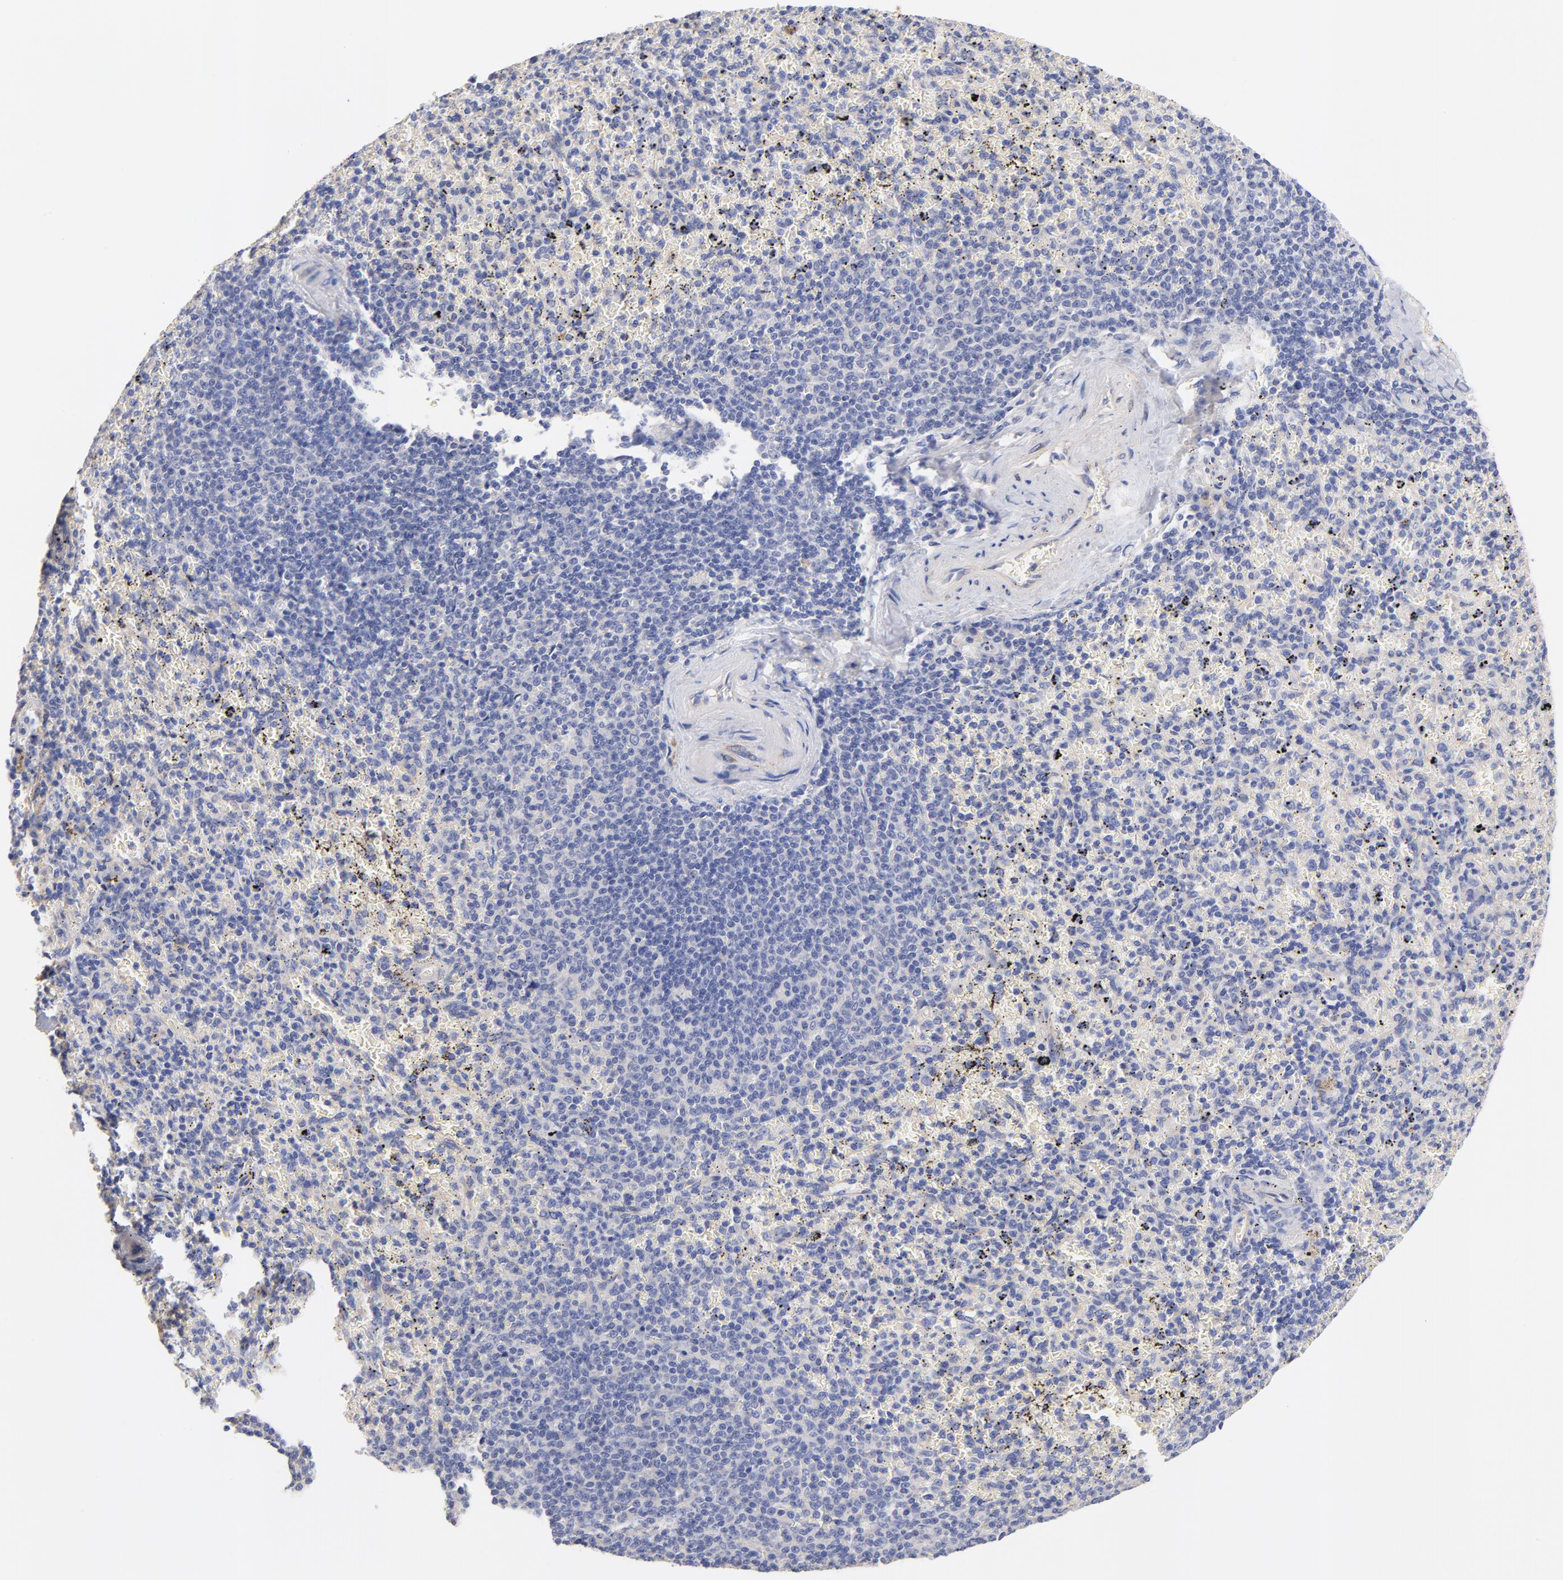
{"staining": {"intensity": "negative", "quantity": "none", "location": "none"}, "tissue": "spleen", "cell_type": "Cells in red pulp", "image_type": "normal", "snomed": [{"axis": "morphology", "description": "Normal tissue, NOS"}, {"axis": "topography", "description": "Spleen"}], "caption": "A high-resolution histopathology image shows IHC staining of benign spleen, which displays no significant positivity in cells in red pulp. The staining was performed using DAB to visualize the protein expression in brown, while the nuclei were stained in blue with hematoxylin (Magnification: 20x).", "gene": "HS3ST1", "patient": {"sex": "female", "age": 43}}